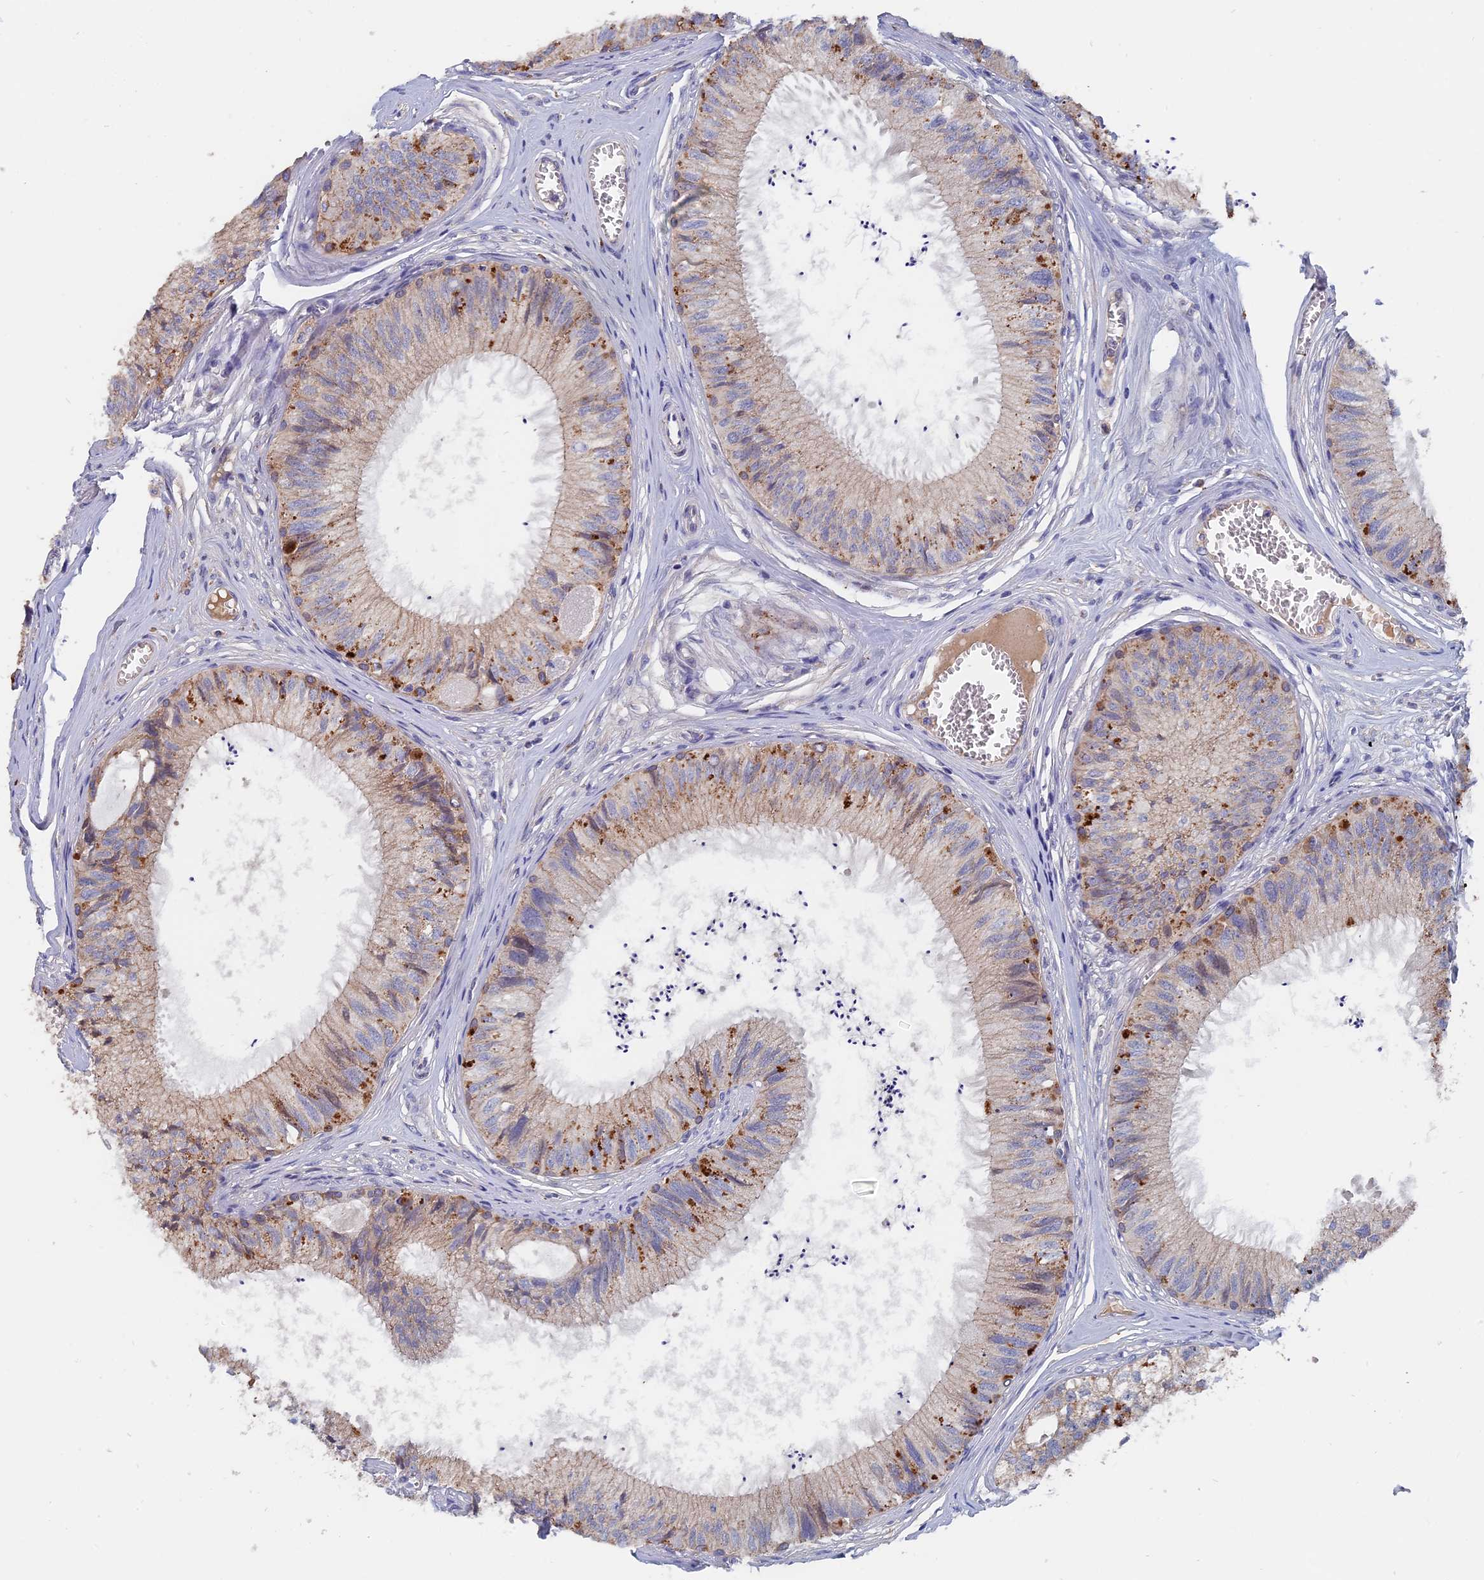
{"staining": {"intensity": "weak", "quantity": "25%-75%", "location": "cytoplasmic/membranous"}, "tissue": "epididymis", "cell_type": "Glandular cells", "image_type": "normal", "snomed": [{"axis": "morphology", "description": "Normal tissue, NOS"}, {"axis": "topography", "description": "Epididymis"}], "caption": "Epididymis stained with DAB (3,3'-diaminobenzidine) immunohistochemistry (IHC) displays low levels of weak cytoplasmic/membranous positivity in about 25%-75% of glandular cells. (IHC, brightfield microscopy, high magnification).", "gene": "SLC33A1", "patient": {"sex": "male", "age": 79}}